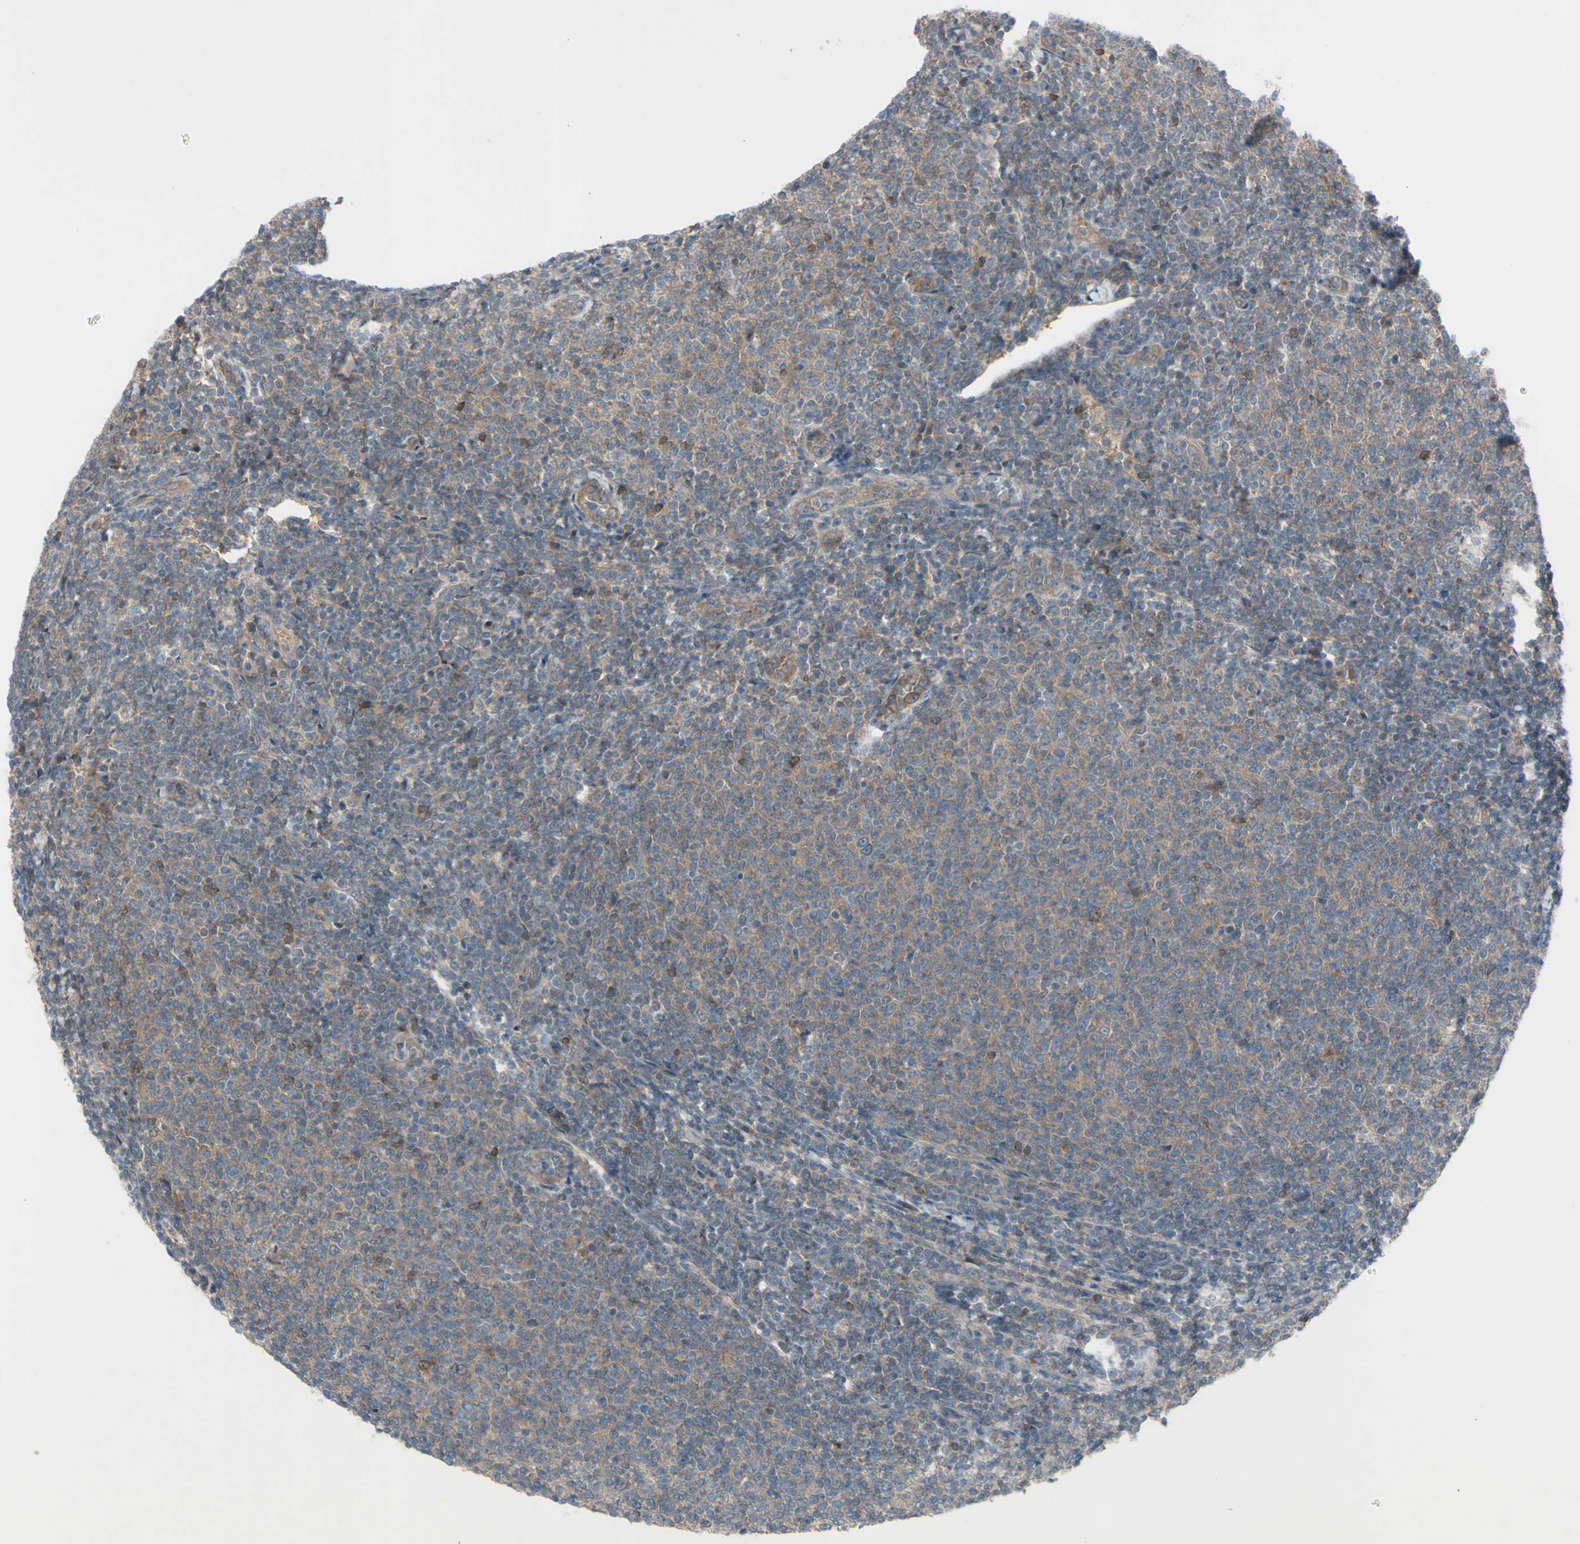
{"staining": {"intensity": "weak", "quantity": ">75%", "location": "cytoplasmic/membranous"}, "tissue": "lymphoma", "cell_type": "Tumor cells", "image_type": "cancer", "snomed": [{"axis": "morphology", "description": "Malignant lymphoma, non-Hodgkin's type, Low grade"}, {"axis": "topography", "description": "Lymph node"}], "caption": "A micrograph of lymphoma stained for a protein displays weak cytoplasmic/membranous brown staining in tumor cells.", "gene": "AFP", "patient": {"sex": "male", "age": 66}}